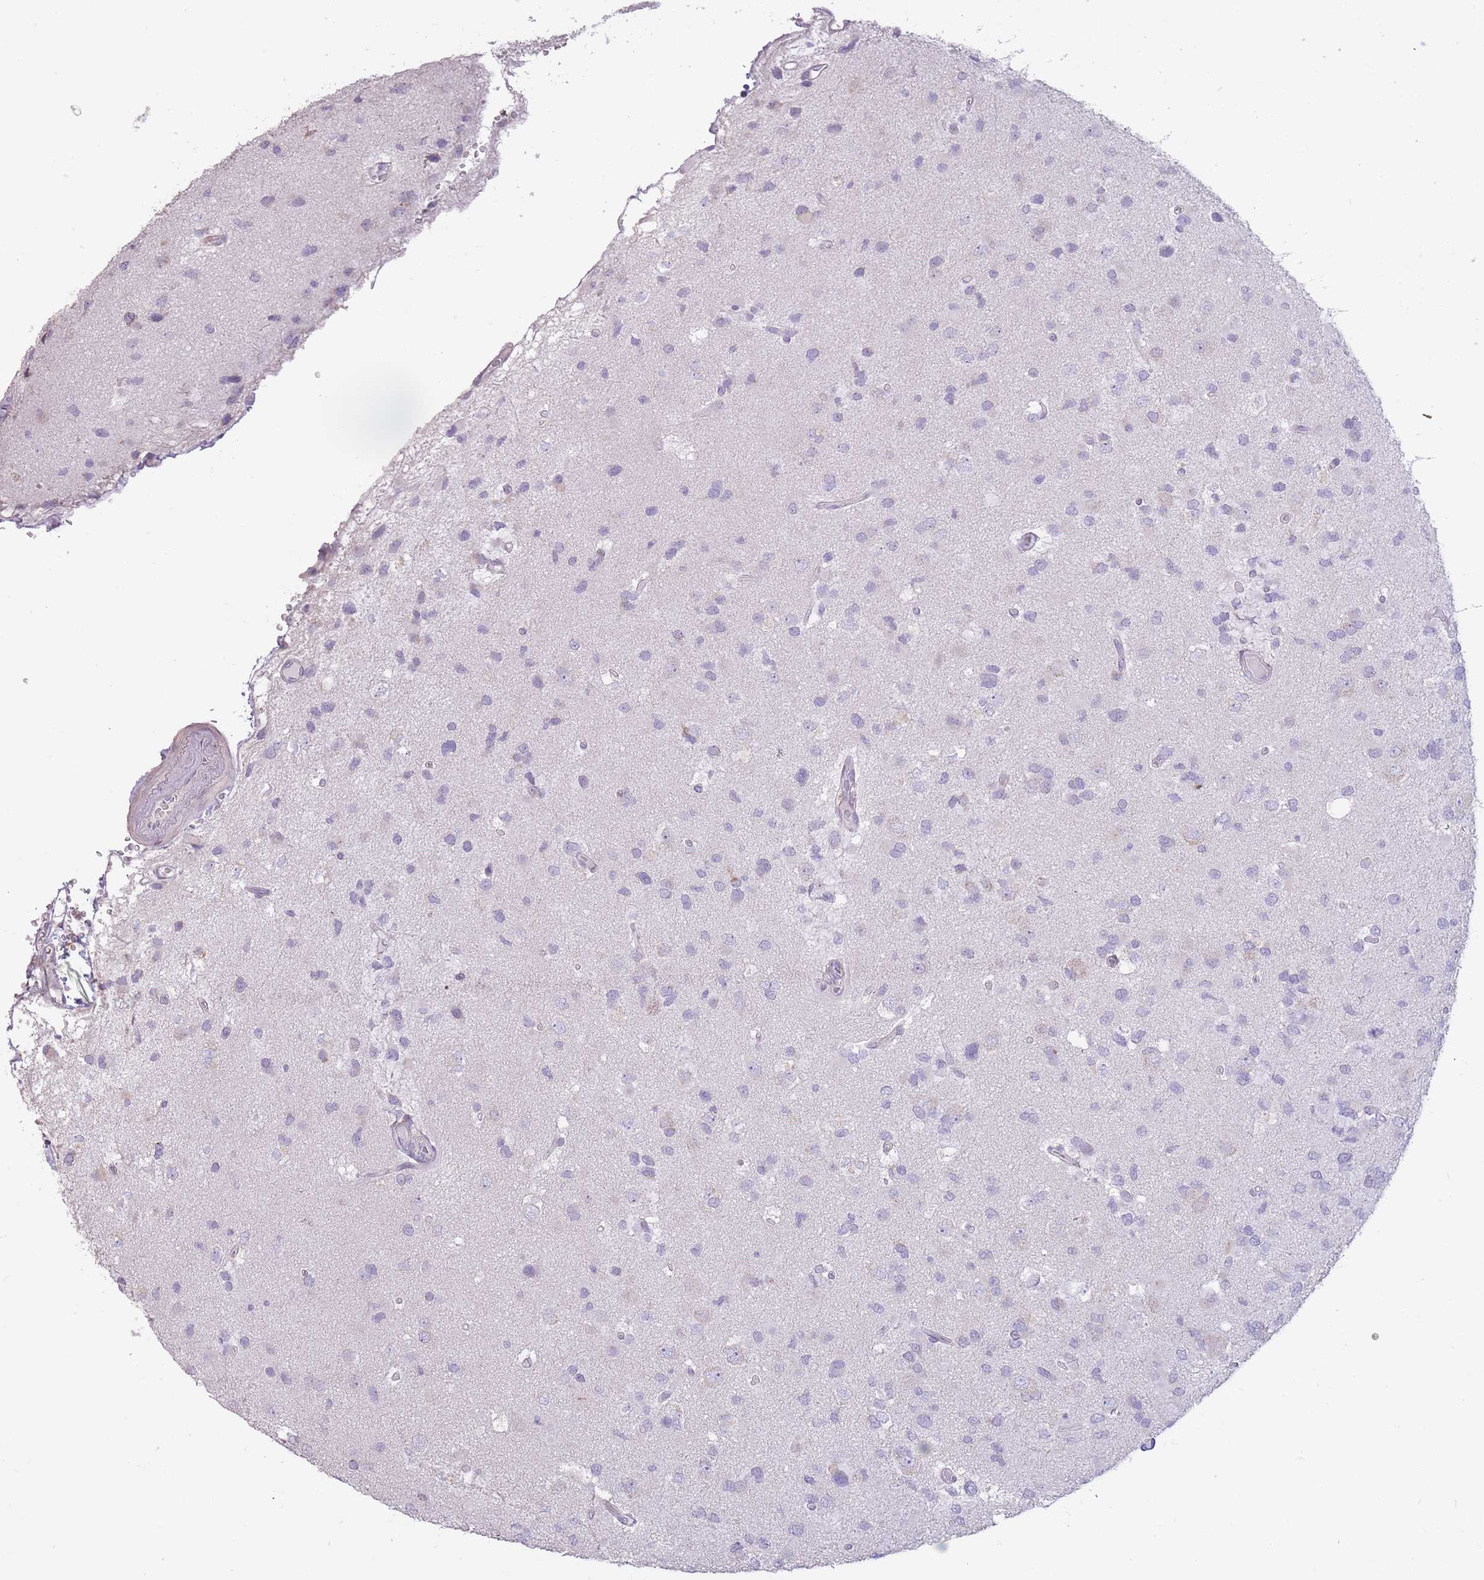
{"staining": {"intensity": "negative", "quantity": "none", "location": "none"}, "tissue": "glioma", "cell_type": "Tumor cells", "image_type": "cancer", "snomed": [{"axis": "morphology", "description": "Glioma, malignant, High grade"}, {"axis": "topography", "description": "Brain"}], "caption": "Histopathology image shows no protein positivity in tumor cells of malignant glioma (high-grade) tissue.", "gene": "TRAPPC5", "patient": {"sex": "male", "age": 53}}